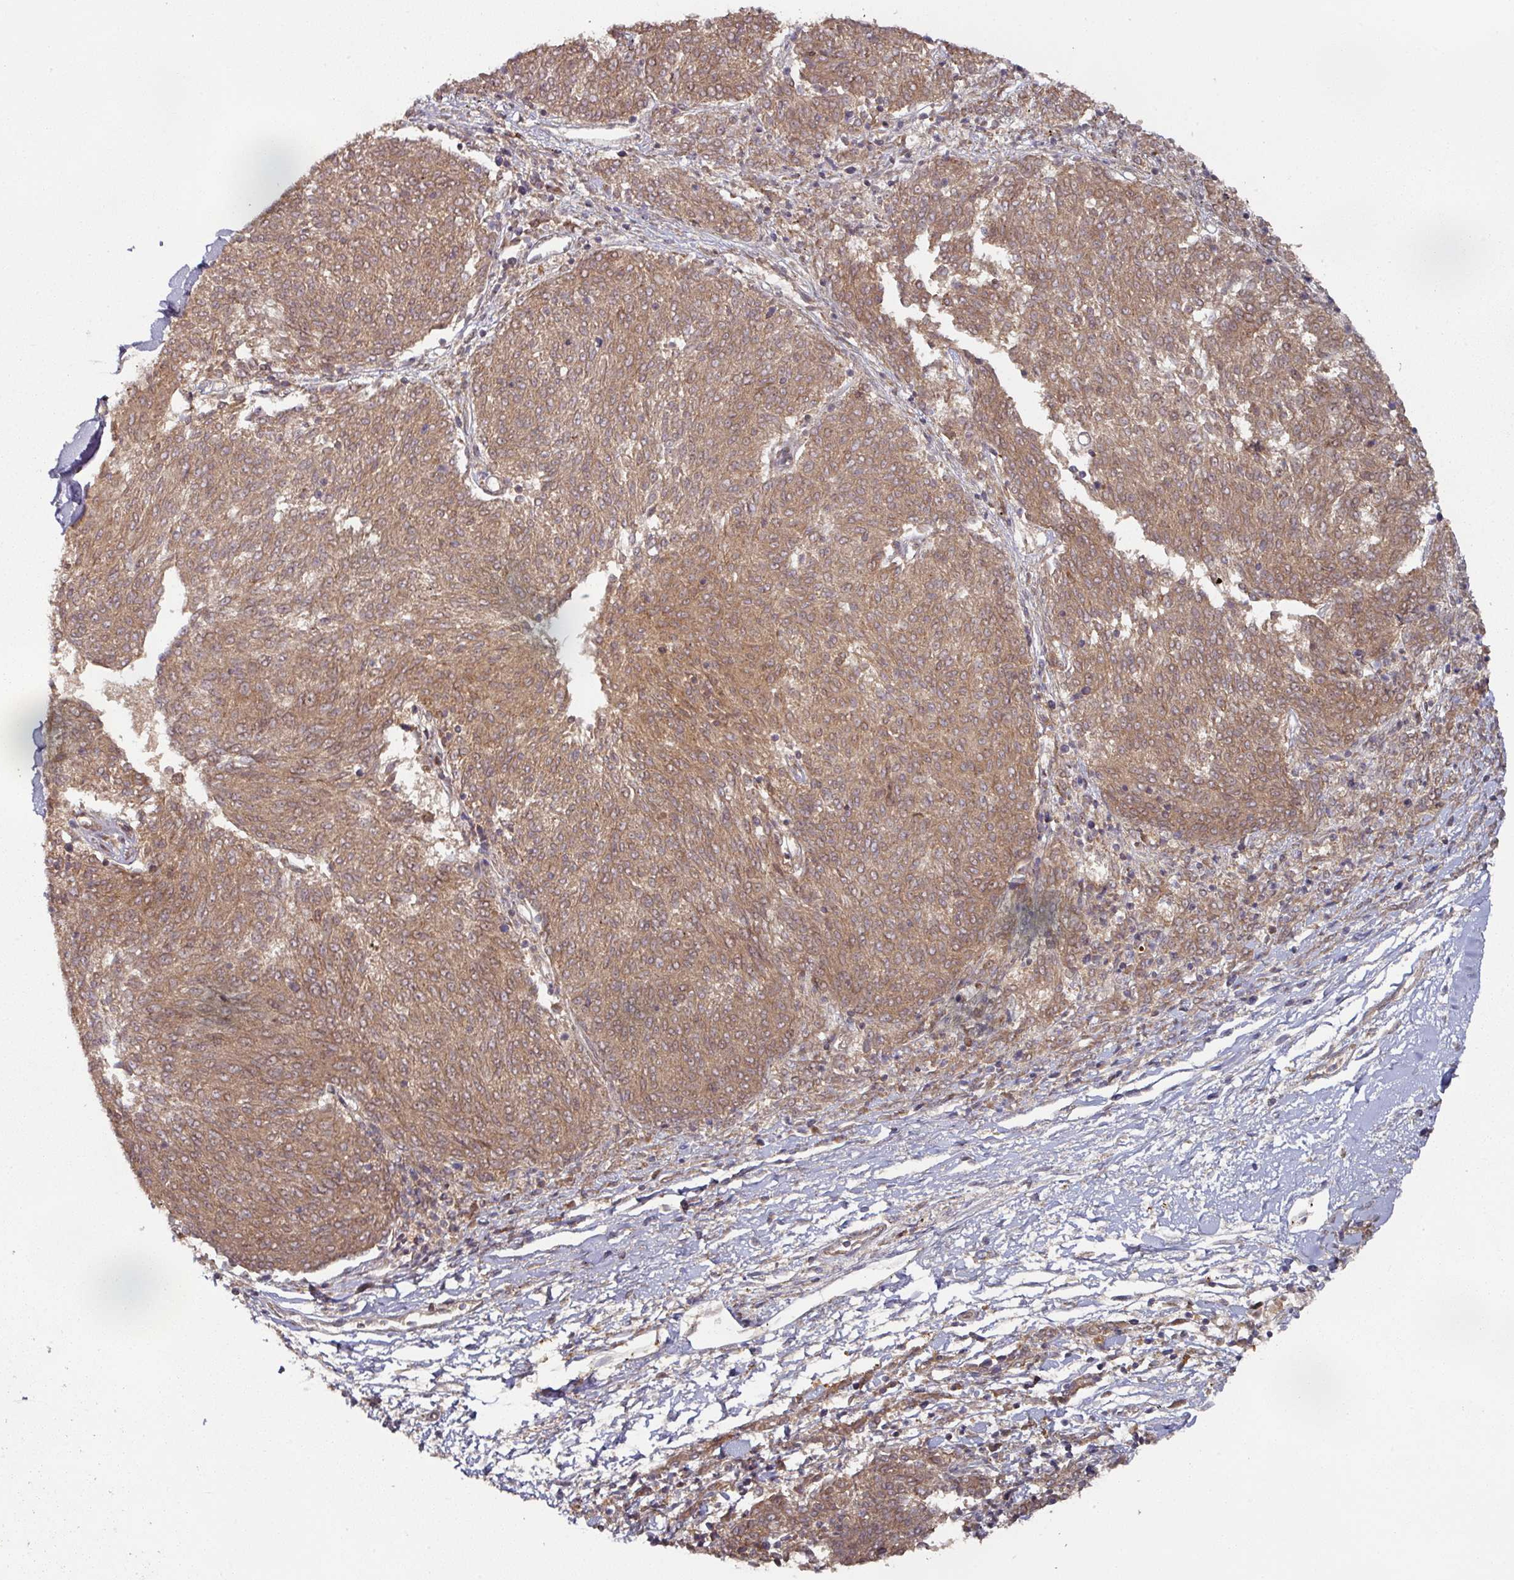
{"staining": {"intensity": "moderate", "quantity": ">75%", "location": "cytoplasmic/membranous"}, "tissue": "melanoma", "cell_type": "Tumor cells", "image_type": "cancer", "snomed": [{"axis": "morphology", "description": "Malignant melanoma, NOS"}, {"axis": "topography", "description": "Skin"}], "caption": "Brown immunohistochemical staining in melanoma reveals moderate cytoplasmic/membranous positivity in about >75% of tumor cells. The staining is performed using DAB (3,3'-diaminobenzidine) brown chromogen to label protein expression. The nuclei are counter-stained blue using hematoxylin.", "gene": "DNAJC7", "patient": {"sex": "female", "age": 72}}